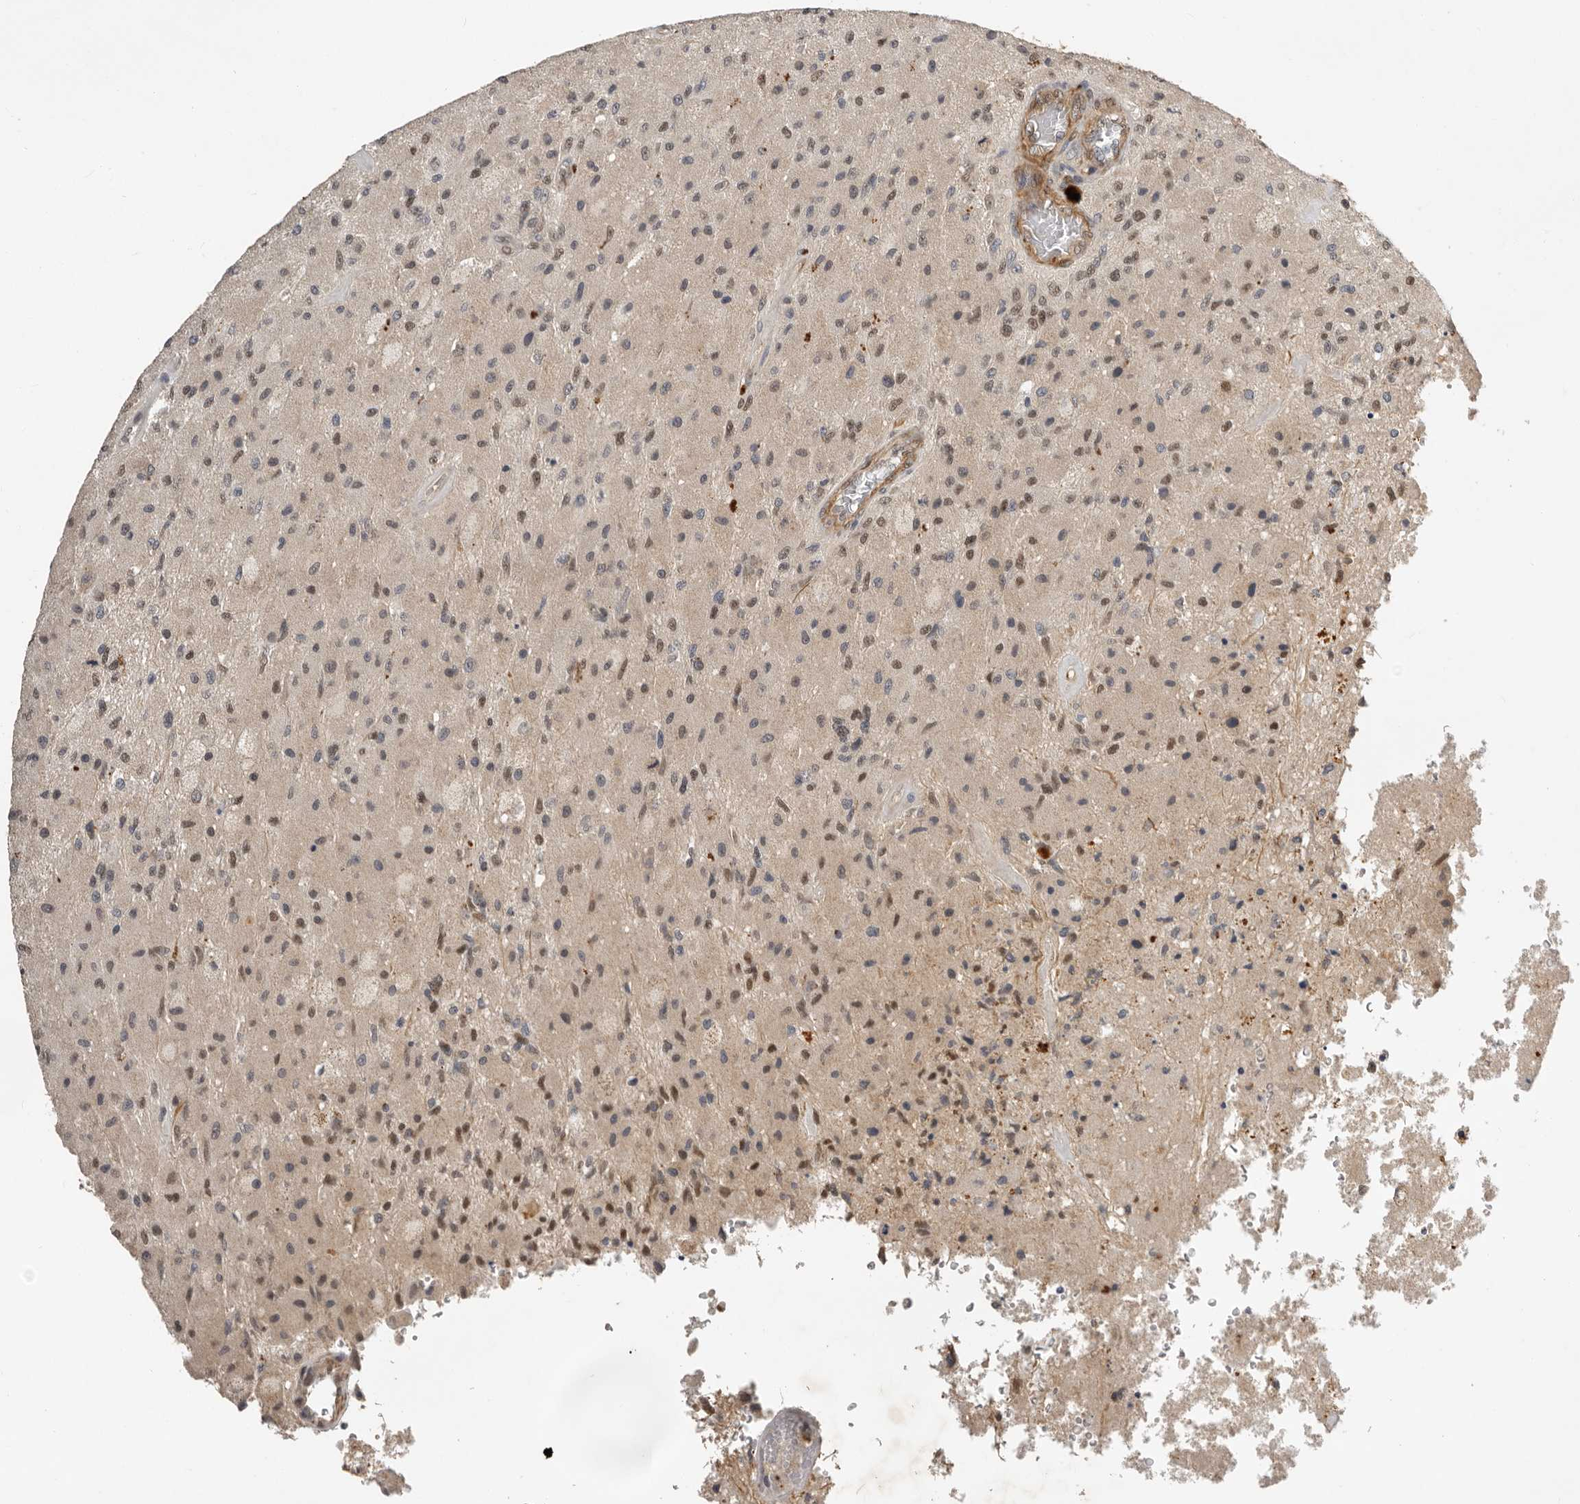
{"staining": {"intensity": "moderate", "quantity": "25%-75%", "location": "nuclear"}, "tissue": "glioma", "cell_type": "Tumor cells", "image_type": "cancer", "snomed": [{"axis": "morphology", "description": "Normal tissue, NOS"}, {"axis": "morphology", "description": "Glioma, malignant, High grade"}, {"axis": "topography", "description": "Cerebral cortex"}], "caption": "Protein expression by IHC shows moderate nuclear staining in about 25%-75% of tumor cells in glioma.", "gene": "RNF157", "patient": {"sex": "male", "age": 77}}